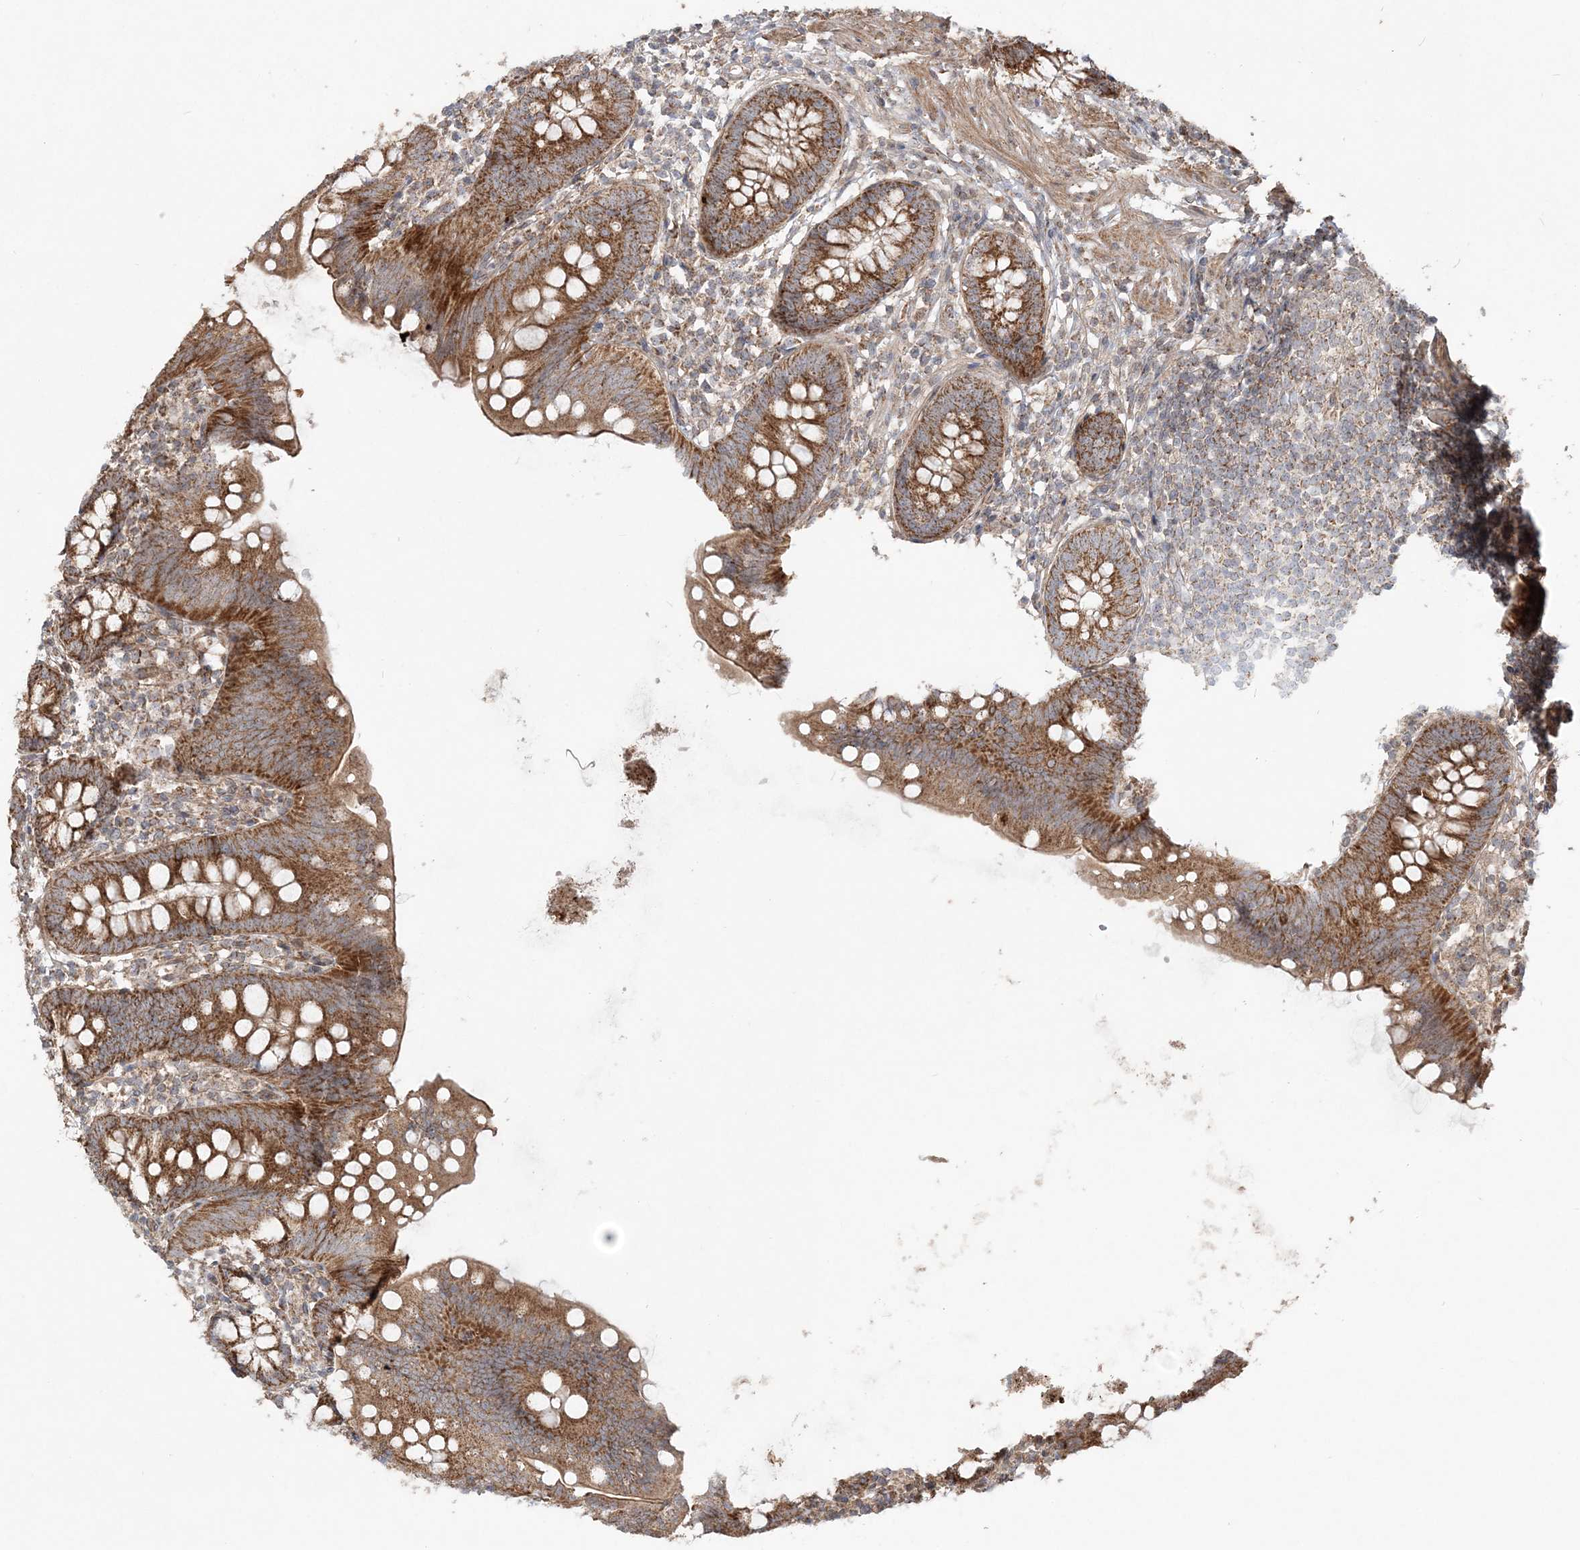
{"staining": {"intensity": "strong", "quantity": ">75%", "location": "cytoplasmic/membranous"}, "tissue": "appendix", "cell_type": "Glandular cells", "image_type": "normal", "snomed": [{"axis": "morphology", "description": "Normal tissue, NOS"}, {"axis": "topography", "description": "Appendix"}], "caption": "This micrograph reveals IHC staining of unremarkable appendix, with high strong cytoplasmic/membranous positivity in approximately >75% of glandular cells.", "gene": "SCLT1", "patient": {"sex": "female", "age": 62}}